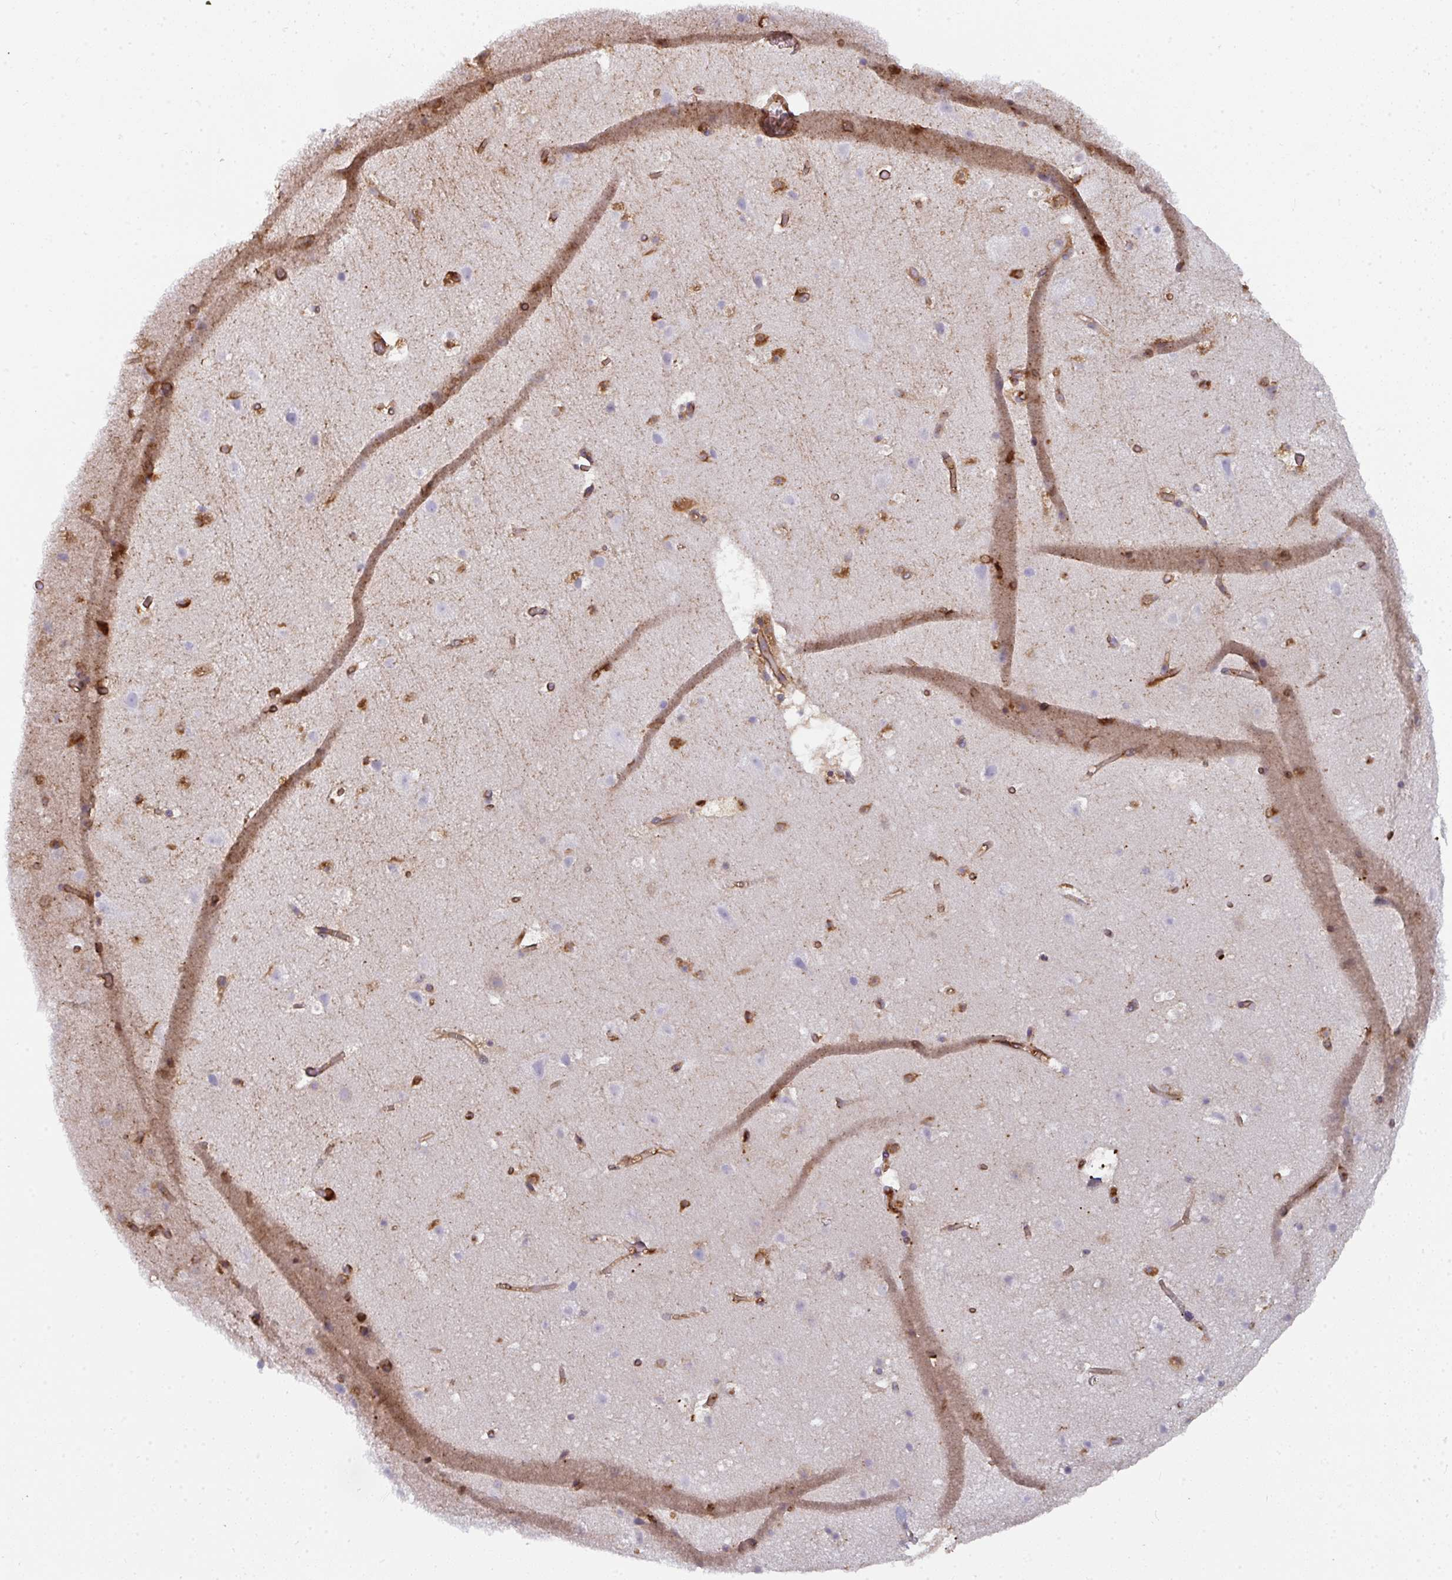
{"staining": {"intensity": "moderate", "quantity": ">75%", "location": "cytoplasmic/membranous"}, "tissue": "cerebral cortex", "cell_type": "Endothelial cells", "image_type": "normal", "snomed": [{"axis": "morphology", "description": "Normal tissue, NOS"}, {"axis": "topography", "description": "Cerebral cortex"}], "caption": "Protein analysis of unremarkable cerebral cortex displays moderate cytoplasmic/membranous staining in about >75% of endothelial cells.", "gene": "DYNC1I2", "patient": {"sex": "female", "age": 42}}